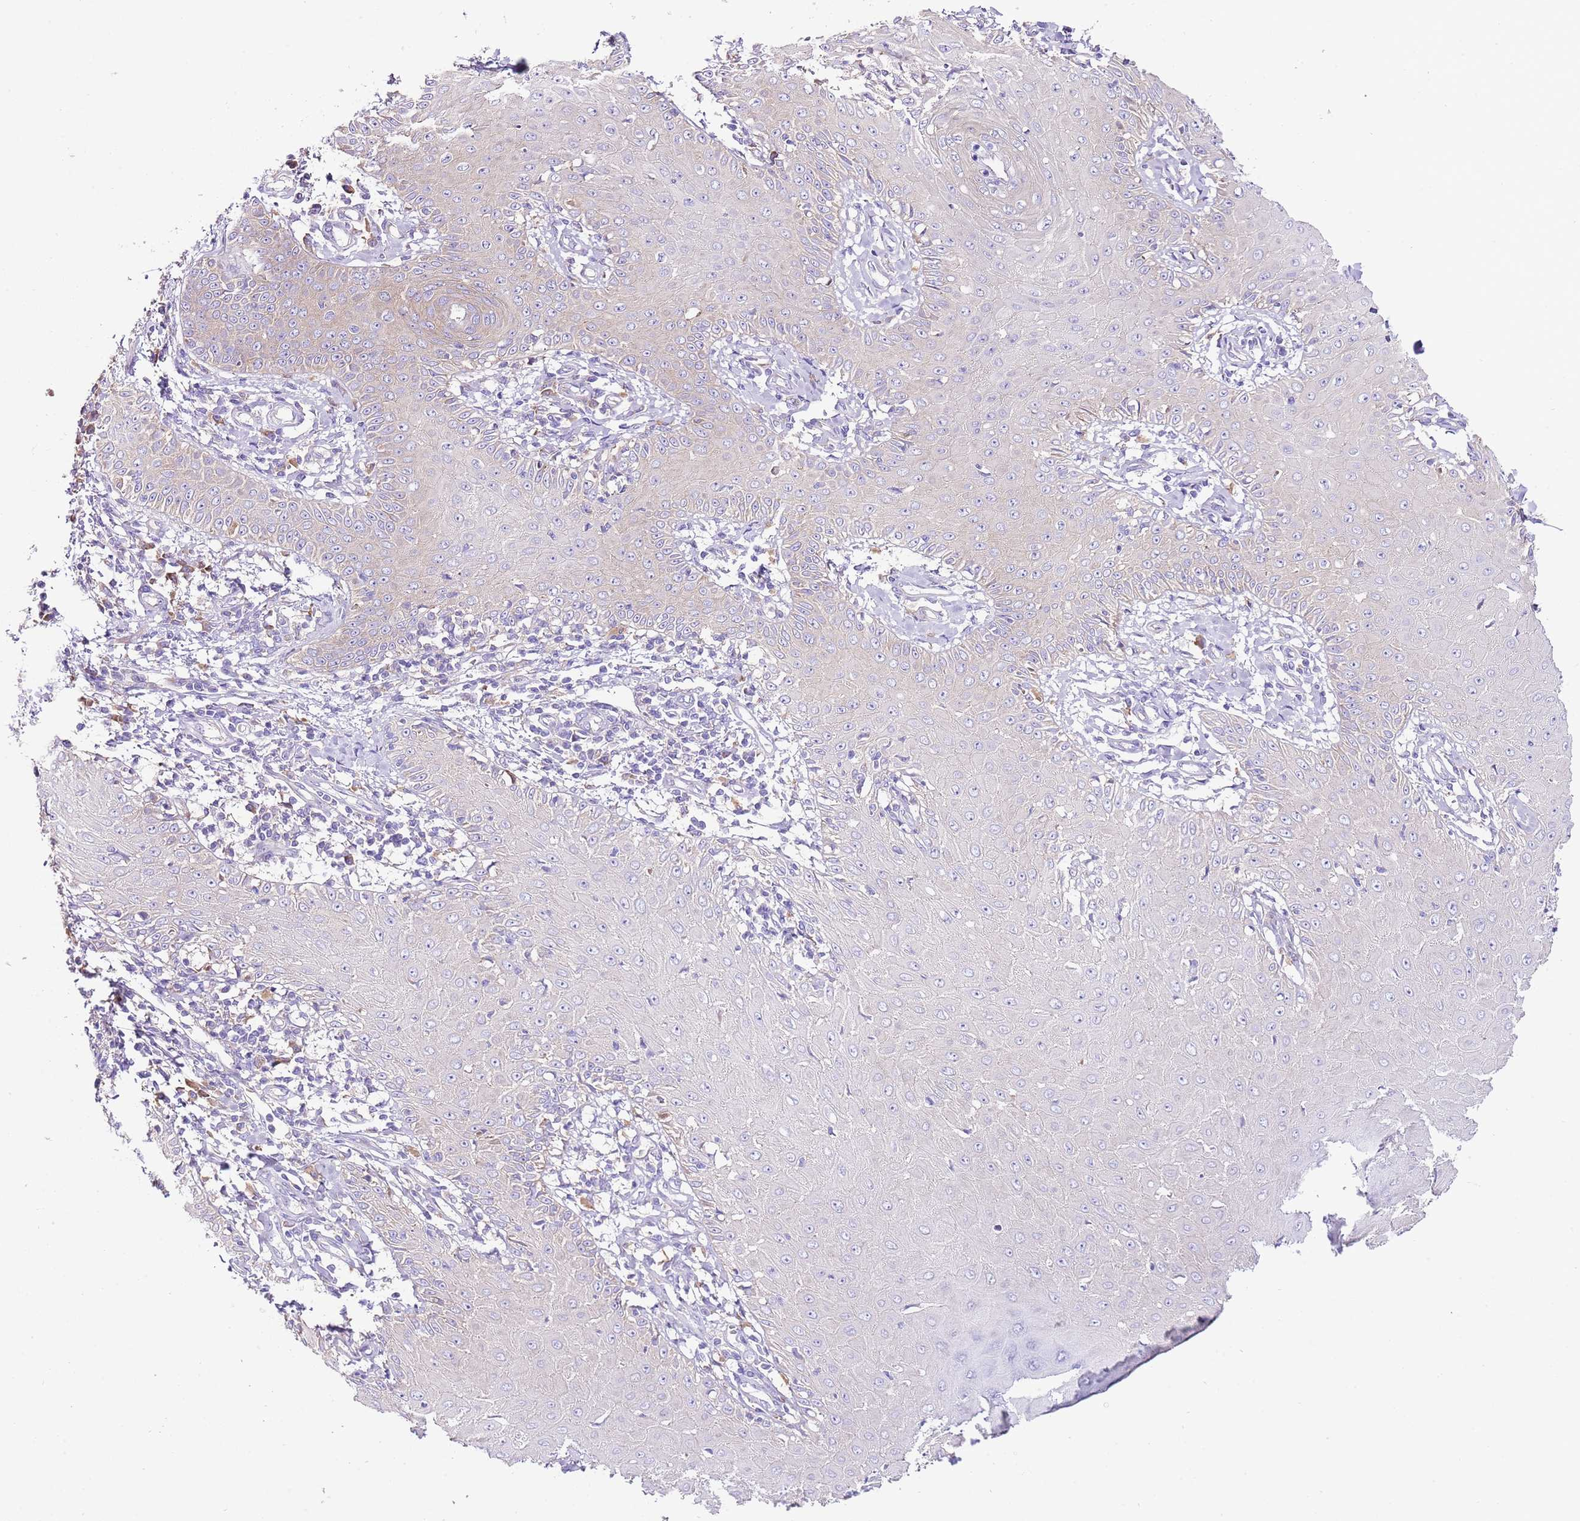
{"staining": {"intensity": "moderate", "quantity": "<25%", "location": "cytoplasmic/membranous"}, "tissue": "skin cancer", "cell_type": "Tumor cells", "image_type": "cancer", "snomed": [{"axis": "morphology", "description": "Squamous cell carcinoma, NOS"}, {"axis": "topography", "description": "Skin"}], "caption": "Squamous cell carcinoma (skin) stained with a protein marker shows moderate staining in tumor cells.", "gene": "RPS10", "patient": {"sex": "male", "age": 70}}